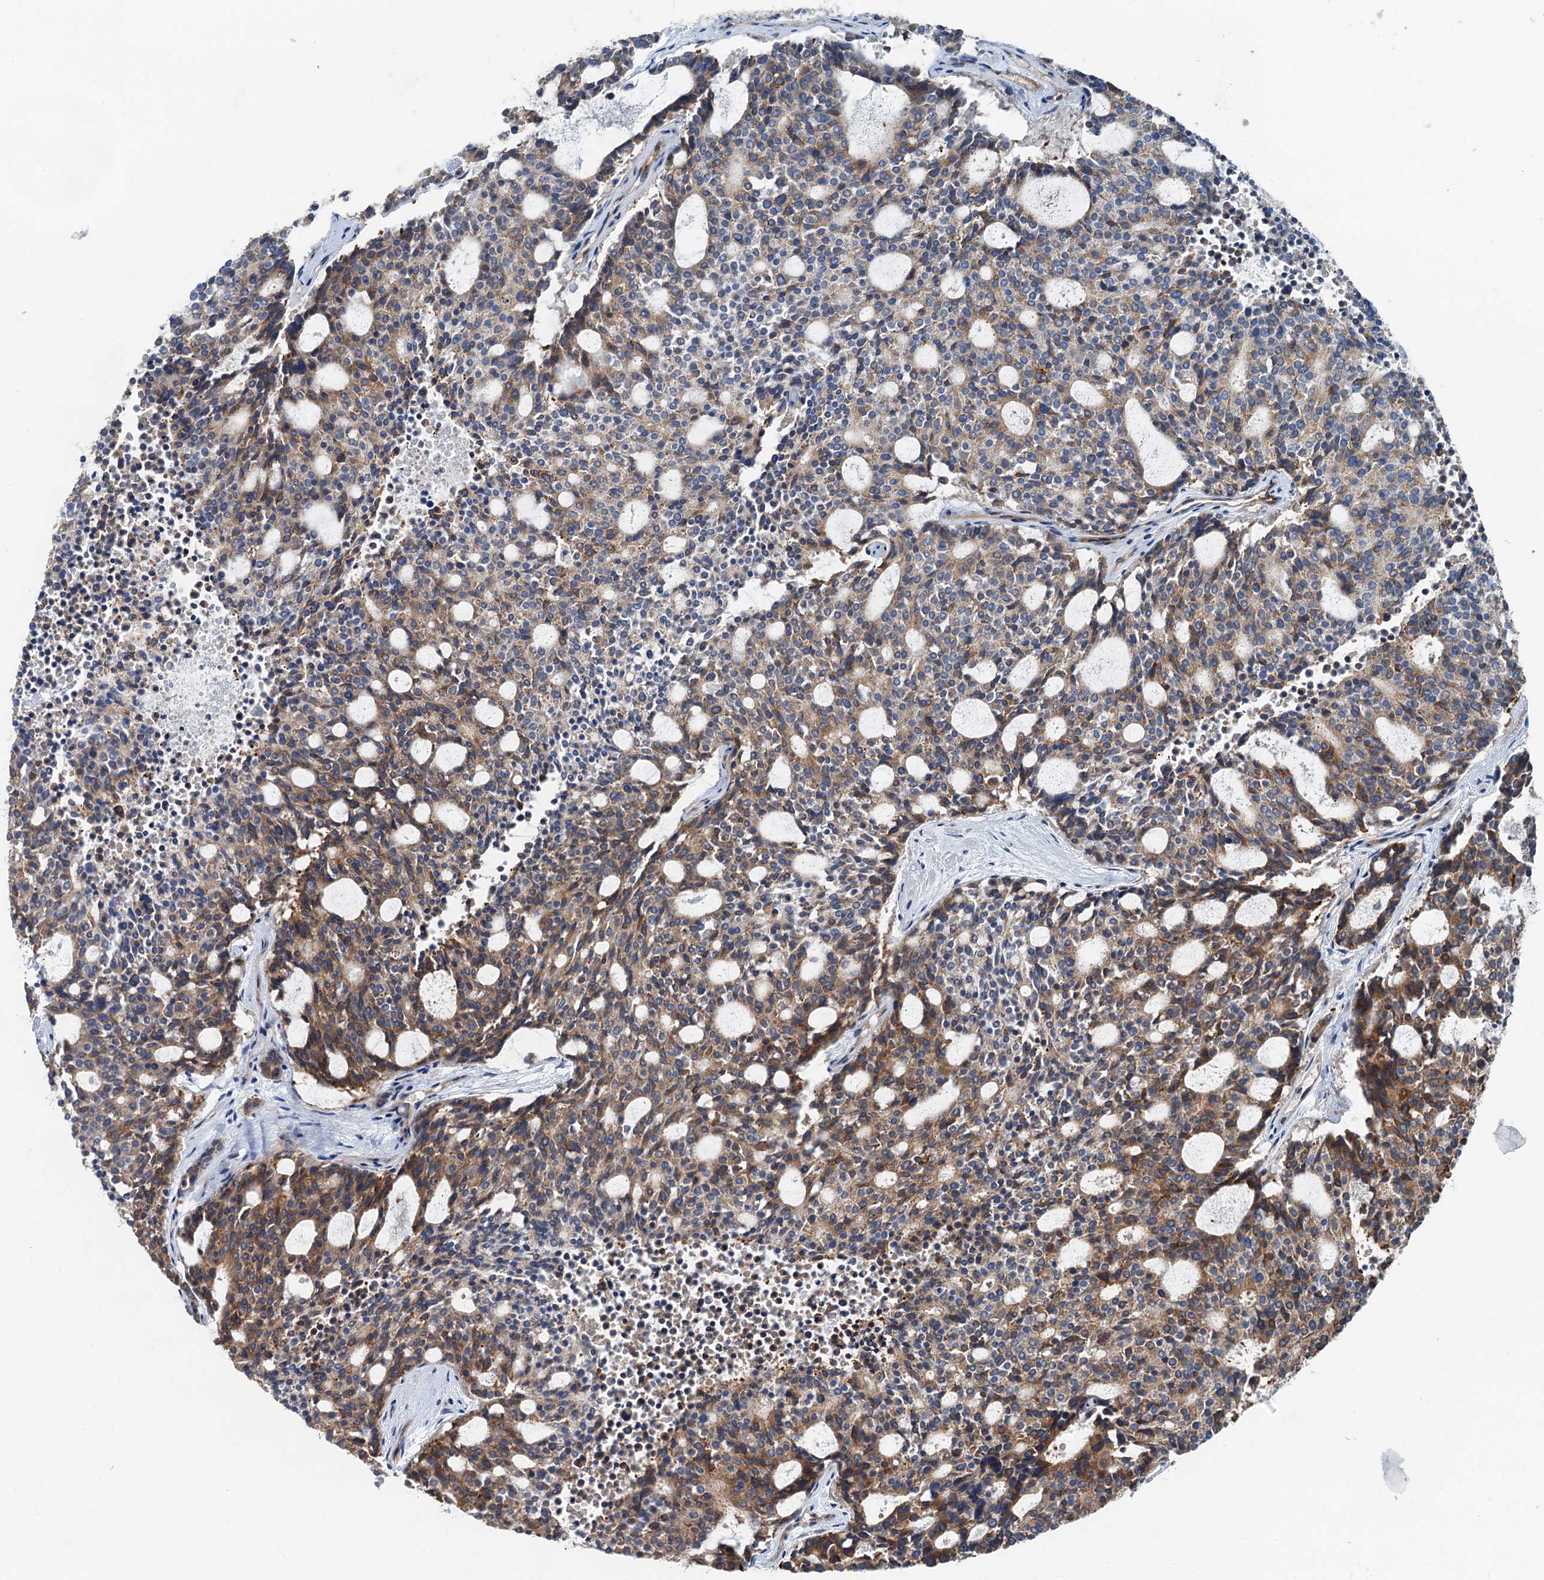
{"staining": {"intensity": "moderate", "quantity": ">75%", "location": "cytoplasmic/membranous"}, "tissue": "carcinoid", "cell_type": "Tumor cells", "image_type": "cancer", "snomed": [{"axis": "morphology", "description": "Carcinoid, malignant, NOS"}, {"axis": "topography", "description": "Pancreas"}], "caption": "Tumor cells demonstrate medium levels of moderate cytoplasmic/membranous positivity in approximately >75% of cells in human carcinoid. (brown staining indicates protein expression, while blue staining denotes nuclei).", "gene": "ANKRD26", "patient": {"sex": "female", "age": 54}}